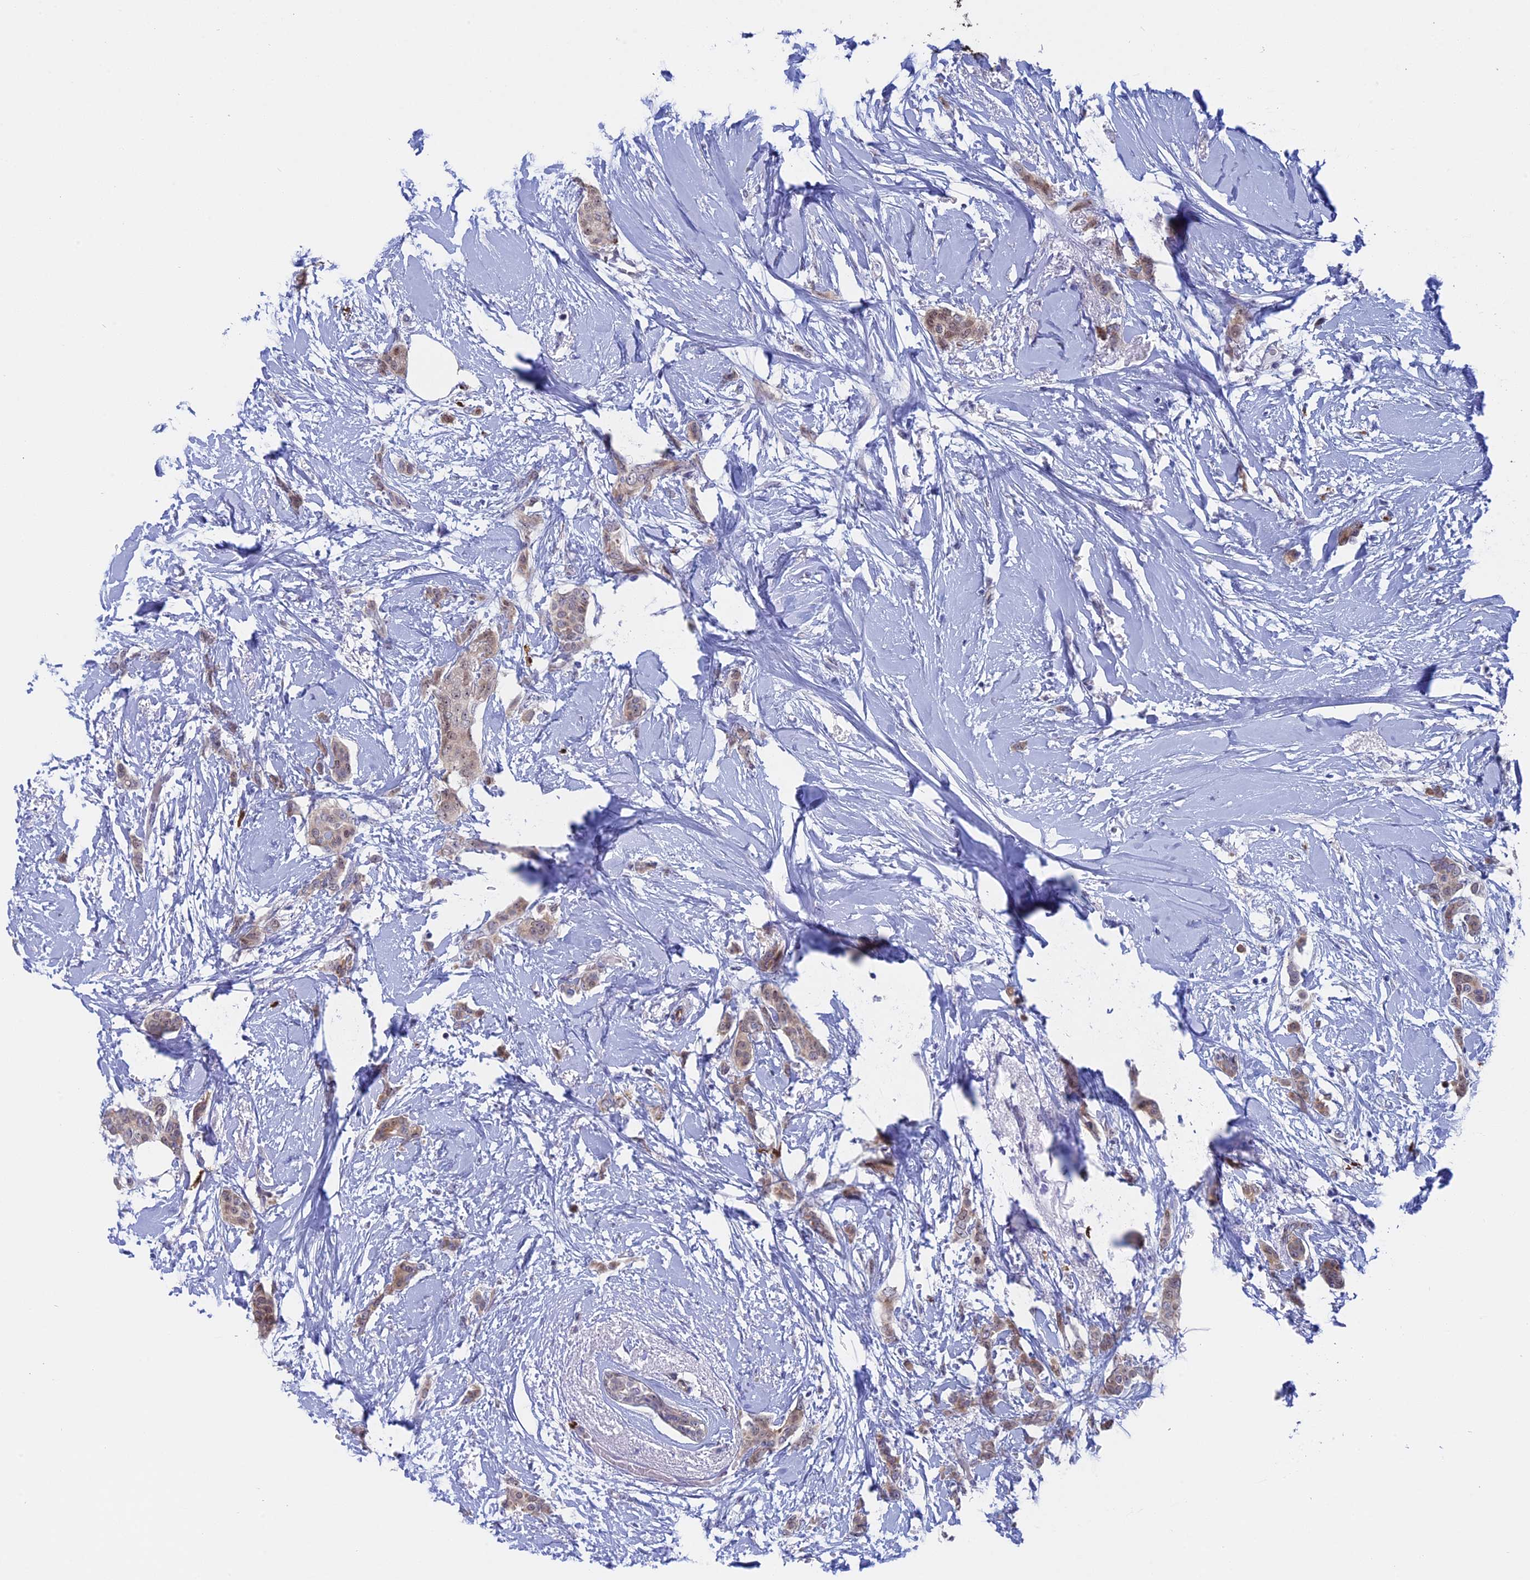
{"staining": {"intensity": "weak", "quantity": "<25%", "location": "cytoplasmic/membranous,nuclear"}, "tissue": "breast cancer", "cell_type": "Tumor cells", "image_type": "cancer", "snomed": [{"axis": "morphology", "description": "Duct carcinoma"}, {"axis": "topography", "description": "Breast"}], "caption": "DAB immunohistochemical staining of breast intraductal carcinoma exhibits no significant expression in tumor cells. The staining is performed using DAB (3,3'-diaminobenzidine) brown chromogen with nuclei counter-stained in using hematoxylin.", "gene": "SLC26A1", "patient": {"sex": "female", "age": 72}}